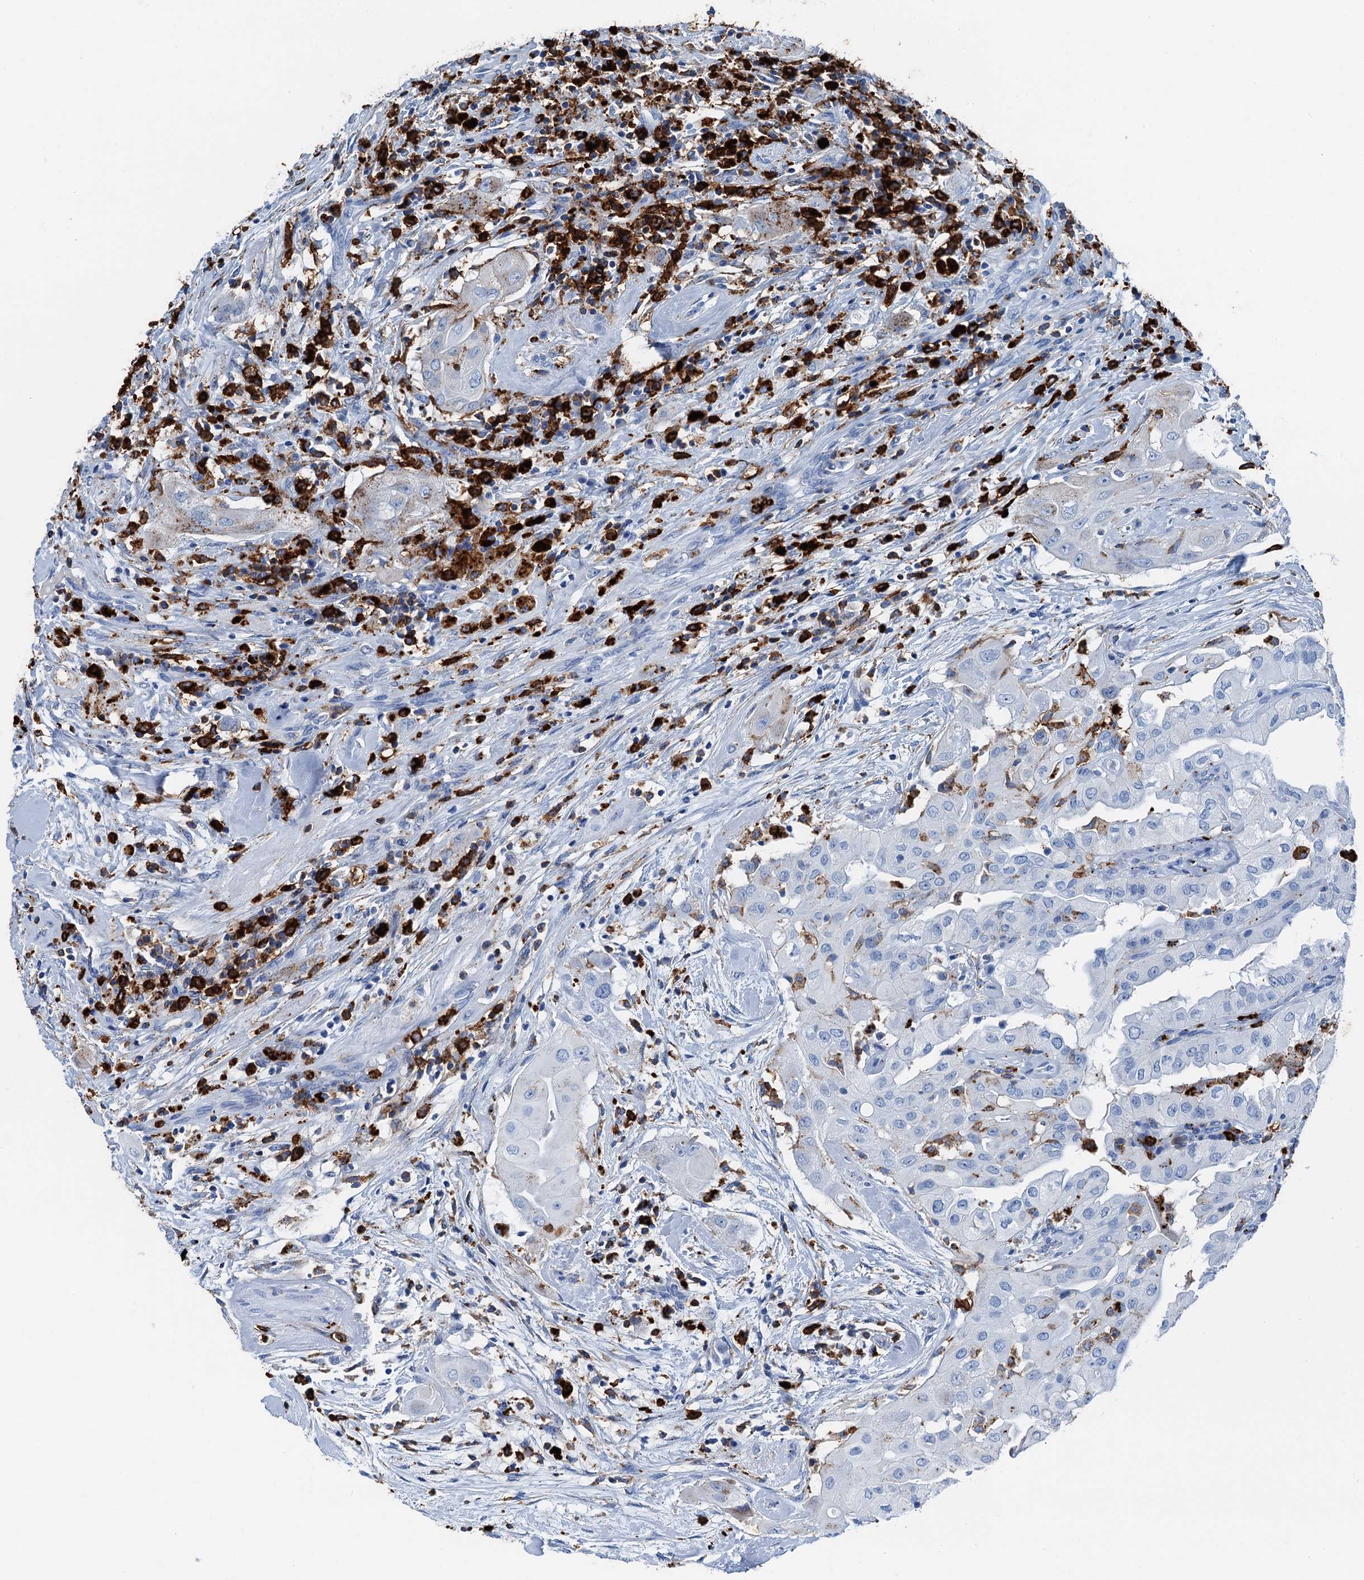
{"staining": {"intensity": "negative", "quantity": "none", "location": "none"}, "tissue": "thyroid cancer", "cell_type": "Tumor cells", "image_type": "cancer", "snomed": [{"axis": "morphology", "description": "Papillary adenocarcinoma, NOS"}, {"axis": "topography", "description": "Thyroid gland"}], "caption": "Image shows no protein staining in tumor cells of thyroid papillary adenocarcinoma tissue.", "gene": "PLAC8", "patient": {"sex": "female", "age": 59}}